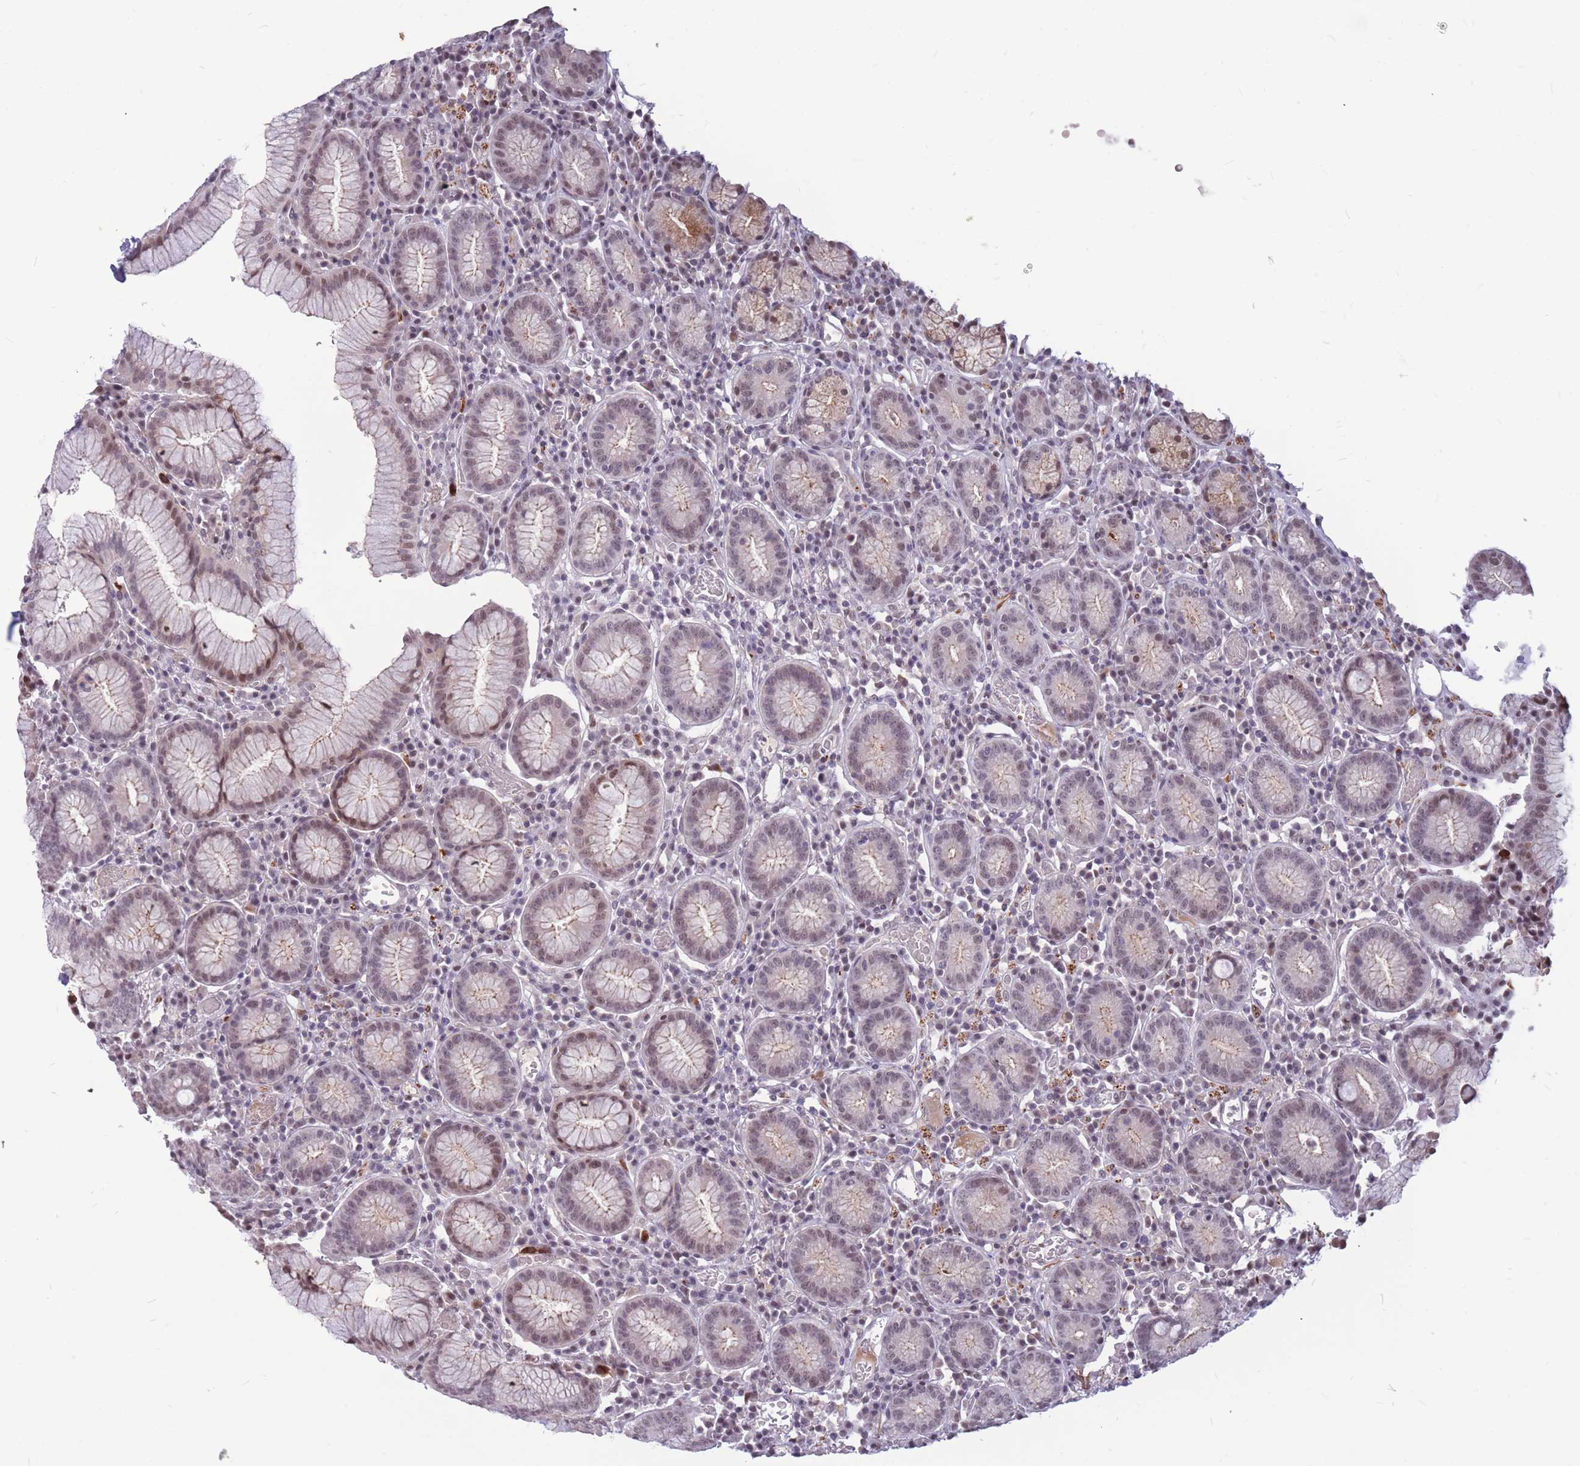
{"staining": {"intensity": "moderate", "quantity": "25%-75%", "location": "cytoplasmic/membranous,nuclear"}, "tissue": "stomach", "cell_type": "Glandular cells", "image_type": "normal", "snomed": [{"axis": "morphology", "description": "Normal tissue, NOS"}, {"axis": "topography", "description": "Stomach"}], "caption": "Moderate cytoplasmic/membranous,nuclear protein positivity is present in approximately 25%-75% of glandular cells in stomach.", "gene": "ADD2", "patient": {"sex": "male", "age": 55}}